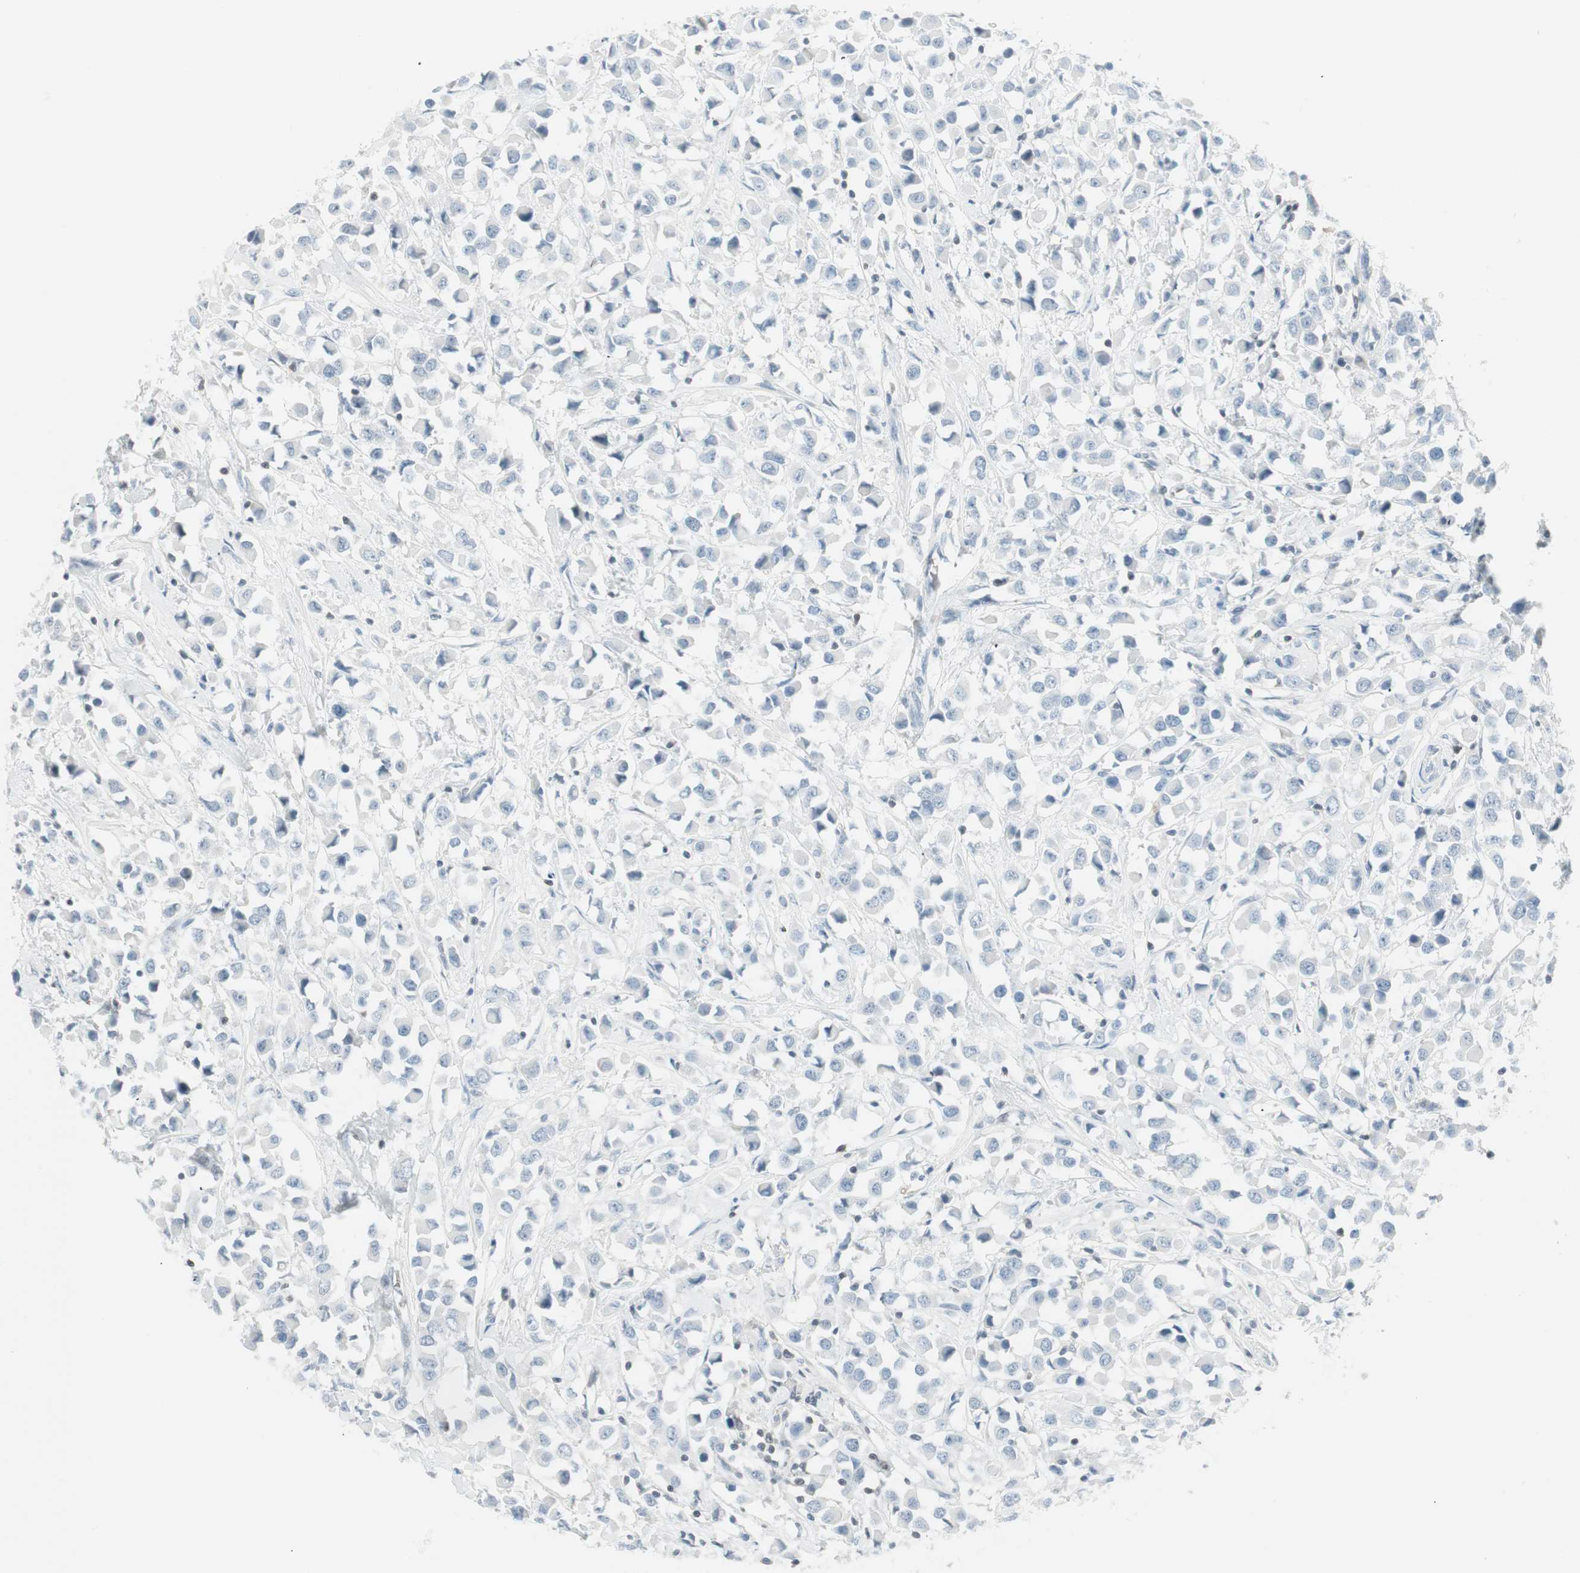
{"staining": {"intensity": "negative", "quantity": "none", "location": "none"}, "tissue": "breast cancer", "cell_type": "Tumor cells", "image_type": "cancer", "snomed": [{"axis": "morphology", "description": "Duct carcinoma"}, {"axis": "topography", "description": "Breast"}], "caption": "There is no significant positivity in tumor cells of breast cancer. The staining is performed using DAB brown chromogen with nuclei counter-stained in using hematoxylin.", "gene": "MAP4K1", "patient": {"sex": "female", "age": 61}}